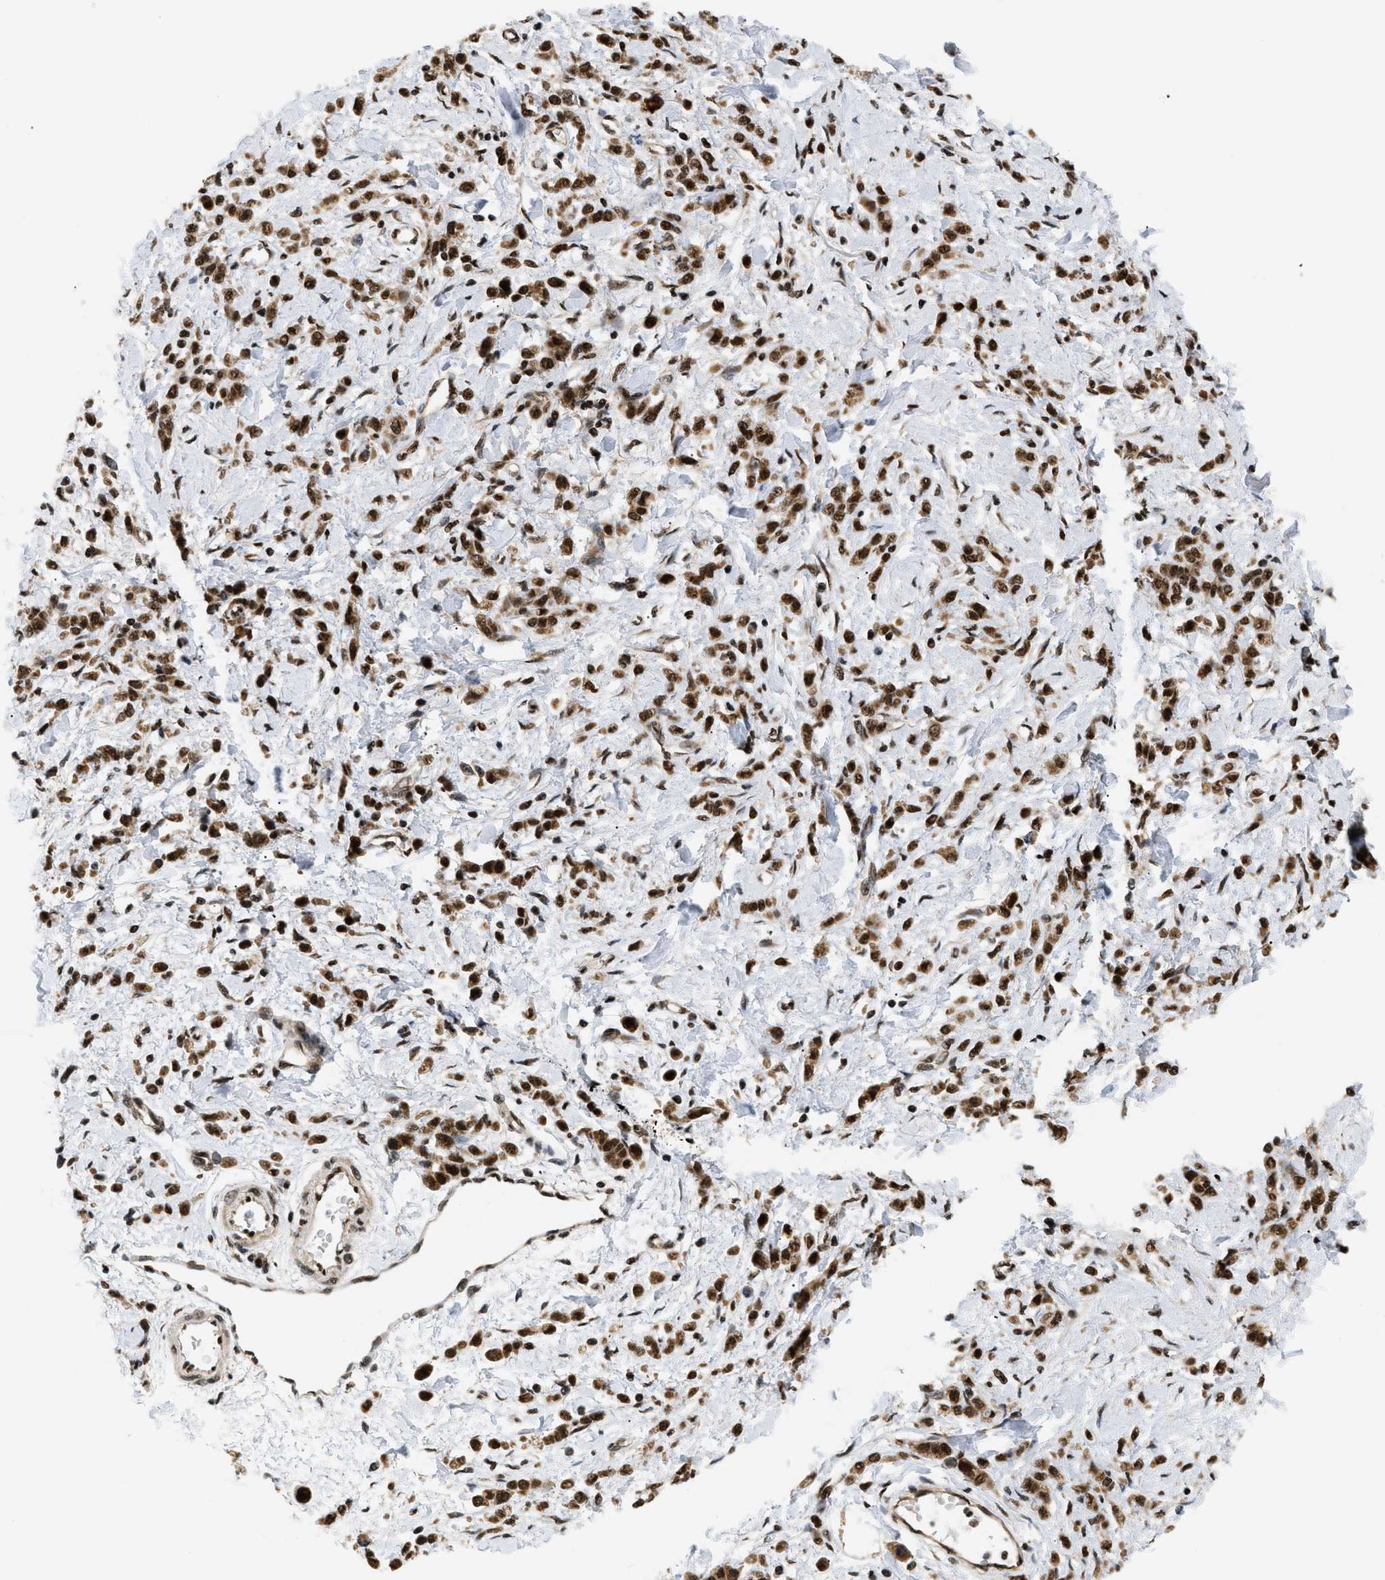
{"staining": {"intensity": "strong", "quantity": ">75%", "location": "nuclear"}, "tissue": "stomach cancer", "cell_type": "Tumor cells", "image_type": "cancer", "snomed": [{"axis": "morphology", "description": "Normal tissue, NOS"}, {"axis": "morphology", "description": "Adenocarcinoma, NOS"}, {"axis": "topography", "description": "Stomach"}], "caption": "A high amount of strong nuclear positivity is appreciated in about >75% of tumor cells in stomach cancer (adenocarcinoma) tissue.", "gene": "RBM5", "patient": {"sex": "male", "age": 82}}